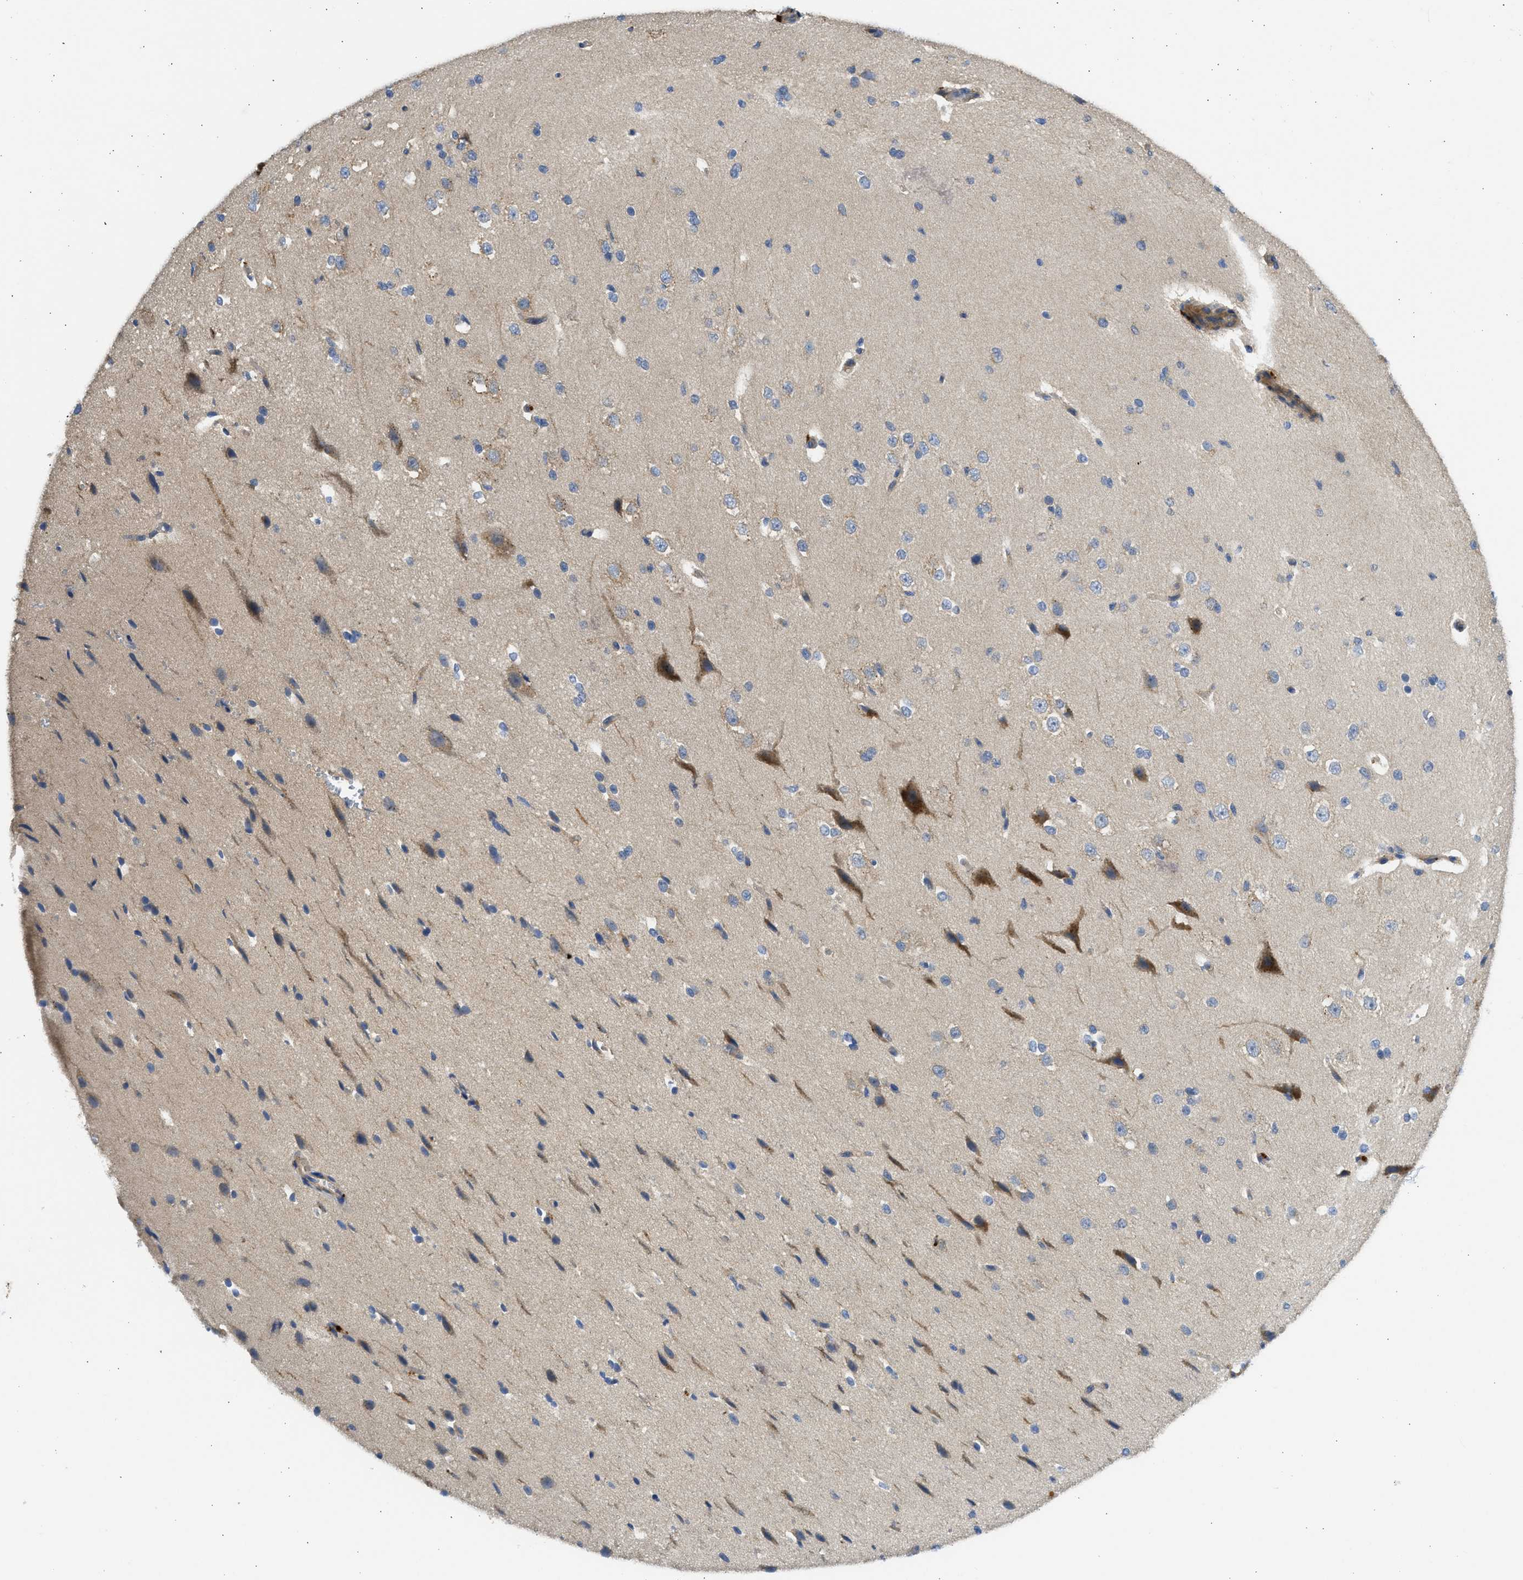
{"staining": {"intensity": "moderate", "quantity": "25%-75%", "location": "cytoplasmic/membranous"}, "tissue": "cerebral cortex", "cell_type": "Endothelial cells", "image_type": "normal", "snomed": [{"axis": "morphology", "description": "Normal tissue, NOS"}, {"axis": "morphology", "description": "Developmental malformation"}, {"axis": "topography", "description": "Cerebral cortex"}], "caption": "Cerebral cortex stained with immunohistochemistry (IHC) shows moderate cytoplasmic/membranous staining in about 25%-75% of endothelial cells.", "gene": "CSRNP2", "patient": {"sex": "female", "age": 30}}